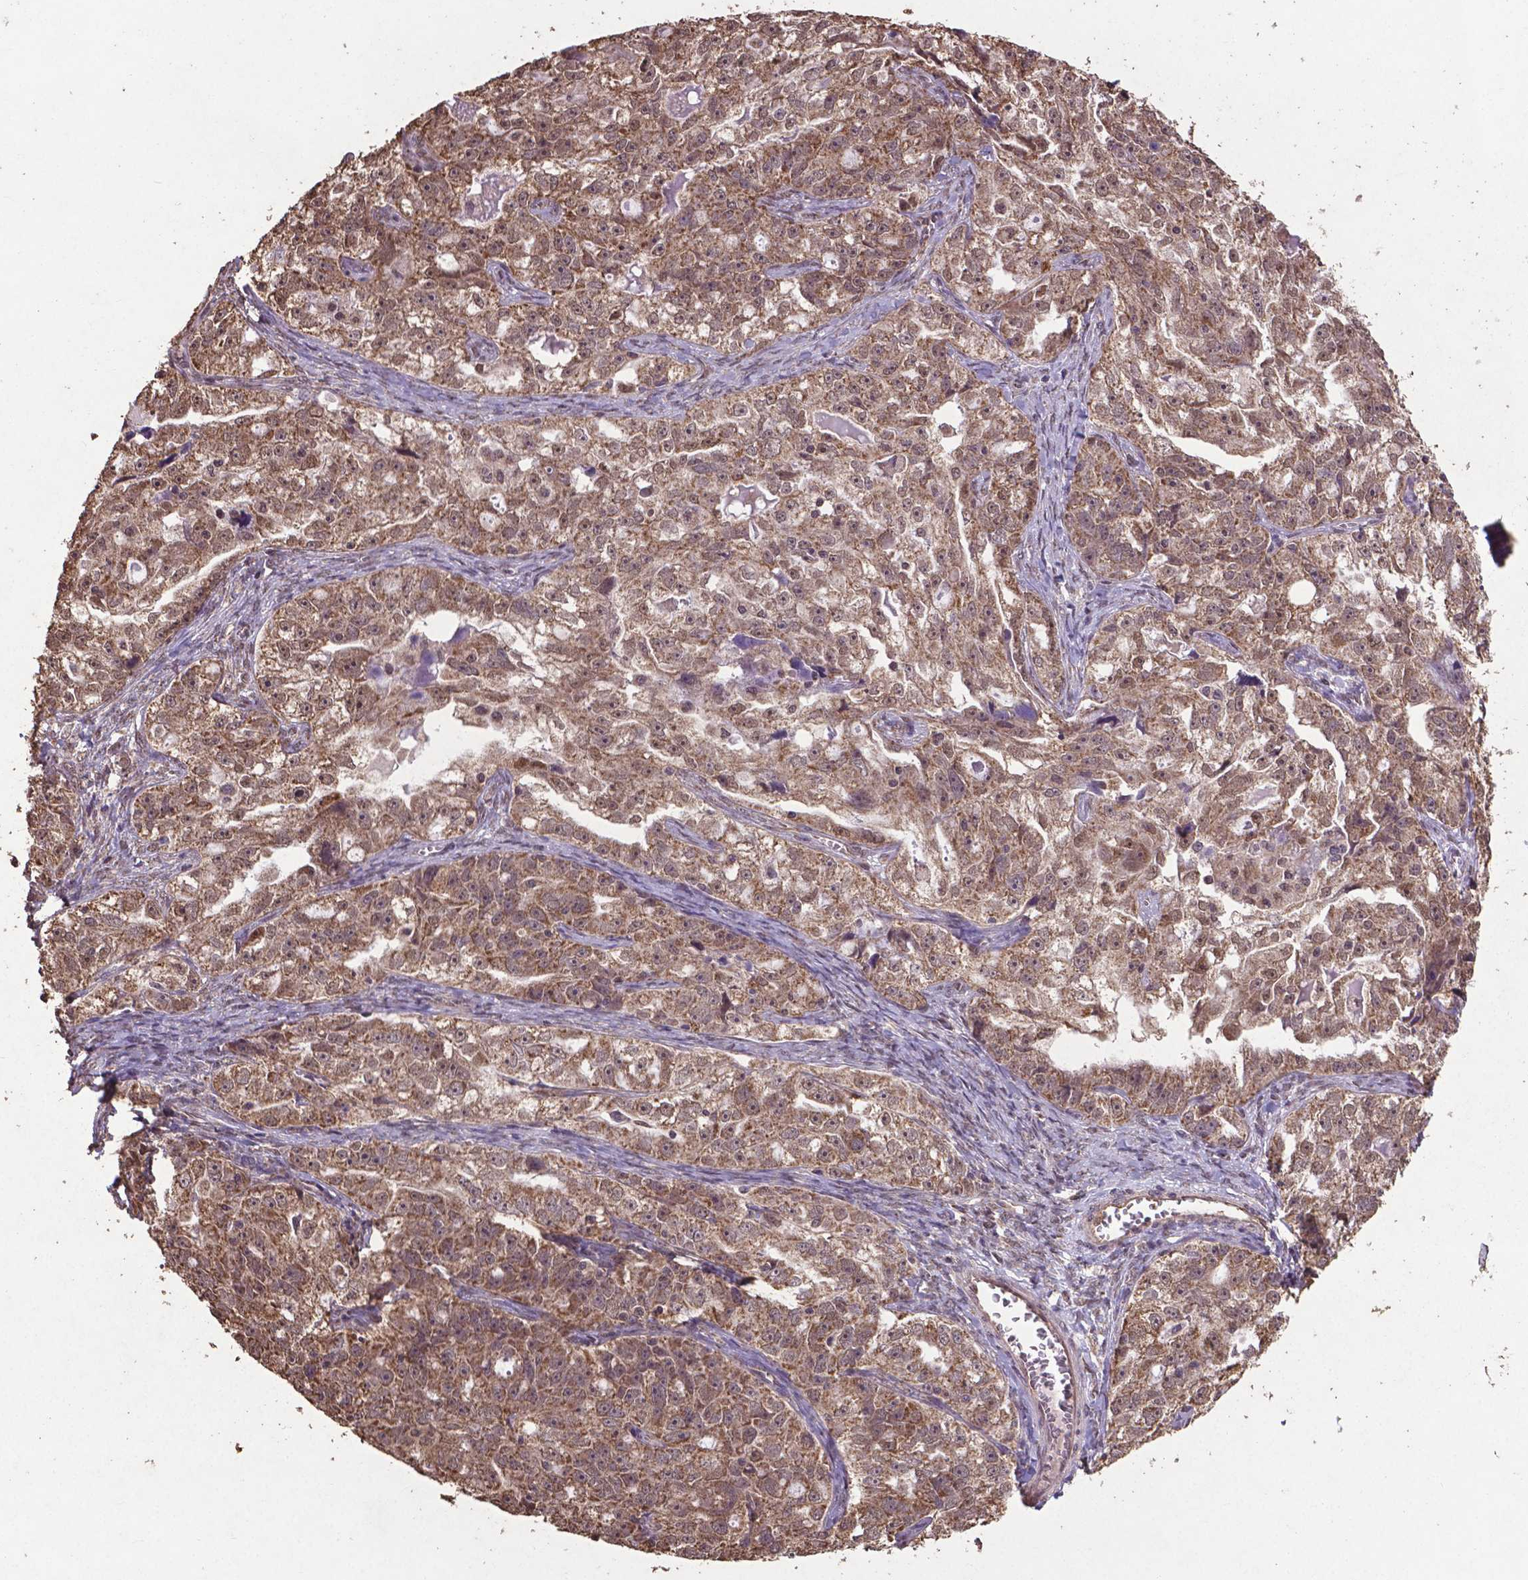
{"staining": {"intensity": "moderate", "quantity": ">75%", "location": "cytoplasmic/membranous"}, "tissue": "ovarian cancer", "cell_type": "Tumor cells", "image_type": "cancer", "snomed": [{"axis": "morphology", "description": "Cystadenocarcinoma, serous, NOS"}, {"axis": "topography", "description": "Ovary"}], "caption": "Protein expression by immunohistochemistry reveals moderate cytoplasmic/membranous staining in about >75% of tumor cells in ovarian serous cystadenocarcinoma.", "gene": "DCAF1", "patient": {"sex": "female", "age": 51}}